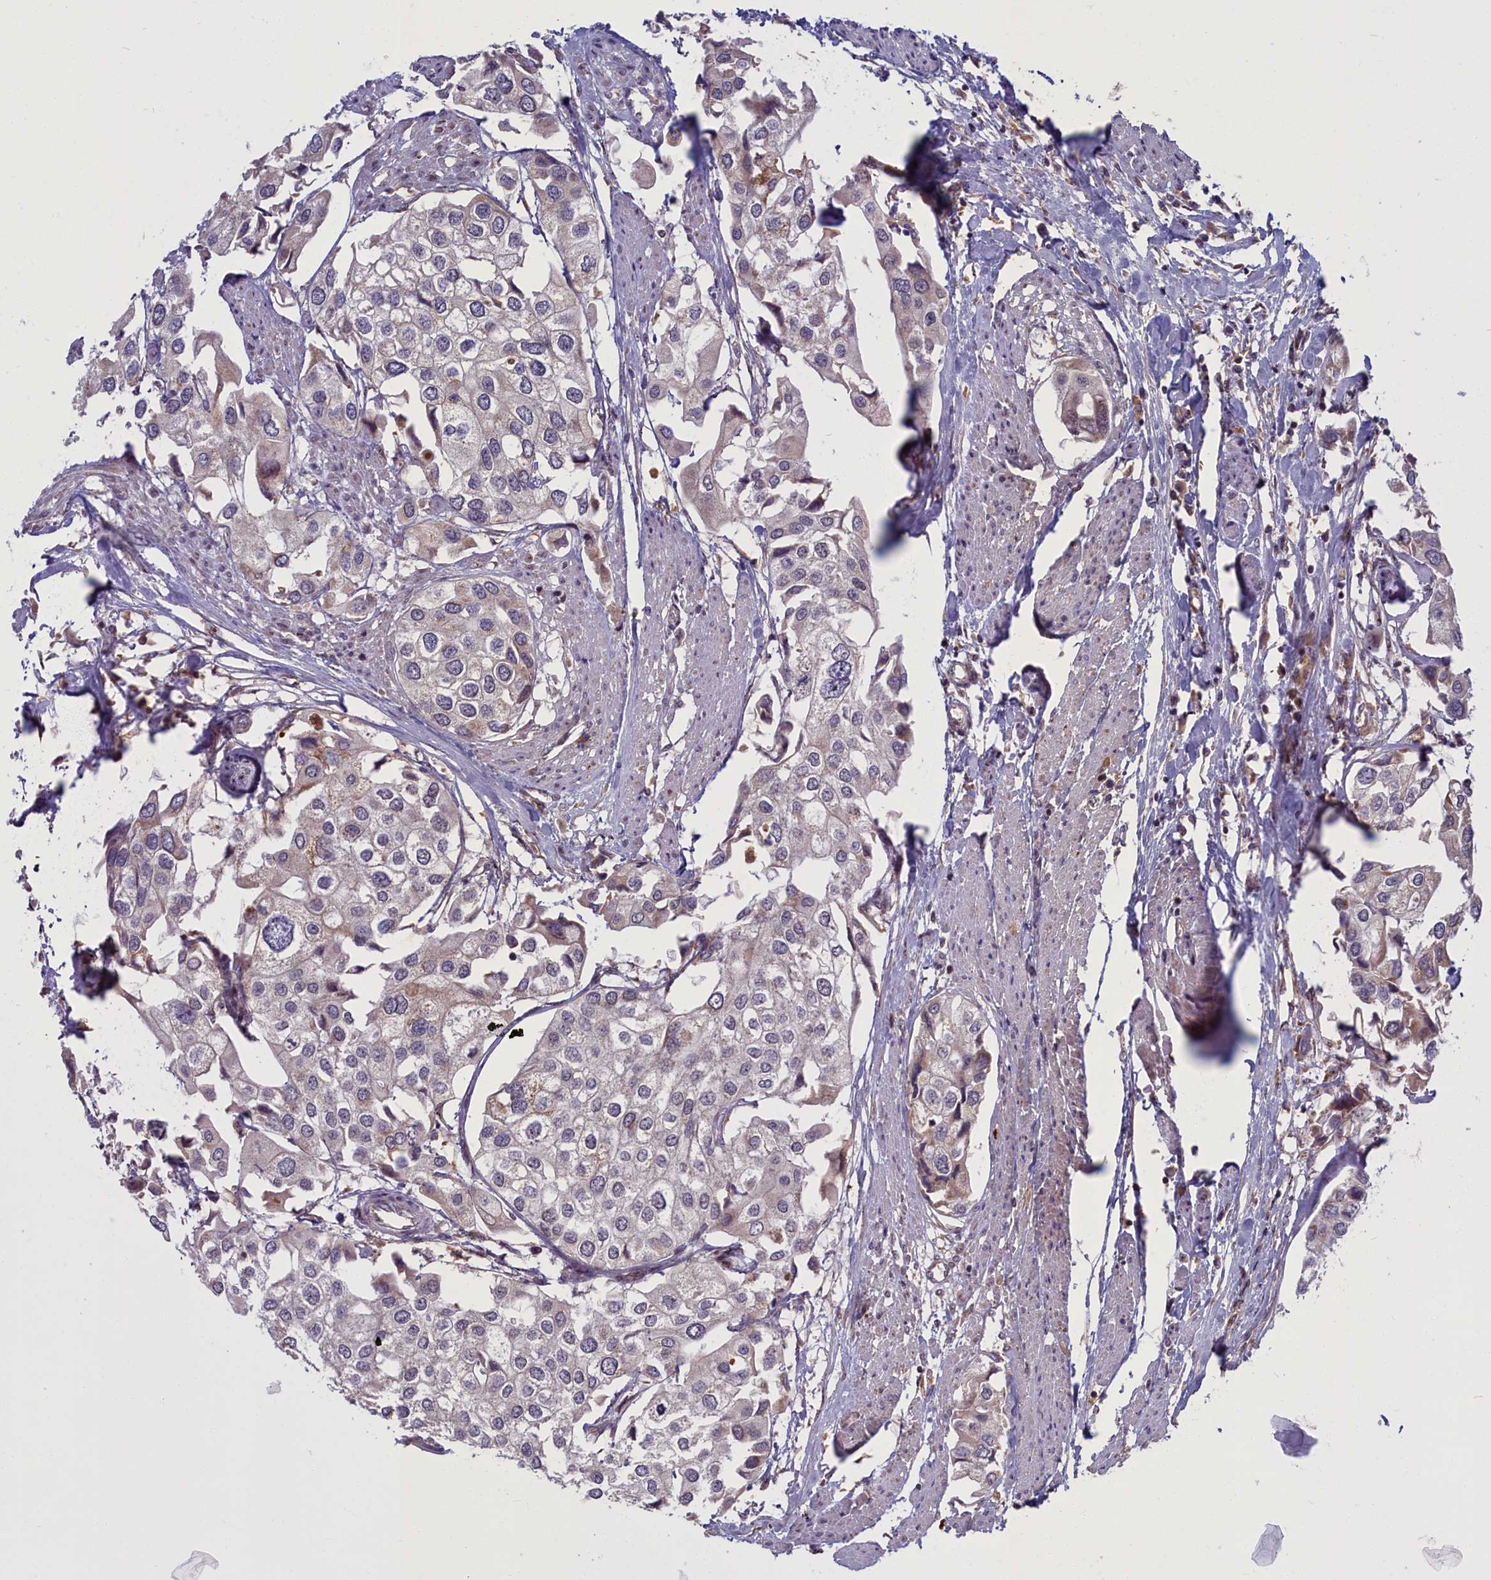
{"staining": {"intensity": "negative", "quantity": "none", "location": "none"}, "tissue": "urothelial cancer", "cell_type": "Tumor cells", "image_type": "cancer", "snomed": [{"axis": "morphology", "description": "Urothelial carcinoma, High grade"}, {"axis": "topography", "description": "Urinary bladder"}], "caption": "Human urothelial cancer stained for a protein using immunohistochemistry (IHC) shows no expression in tumor cells.", "gene": "PLA2G10", "patient": {"sex": "male", "age": 64}}